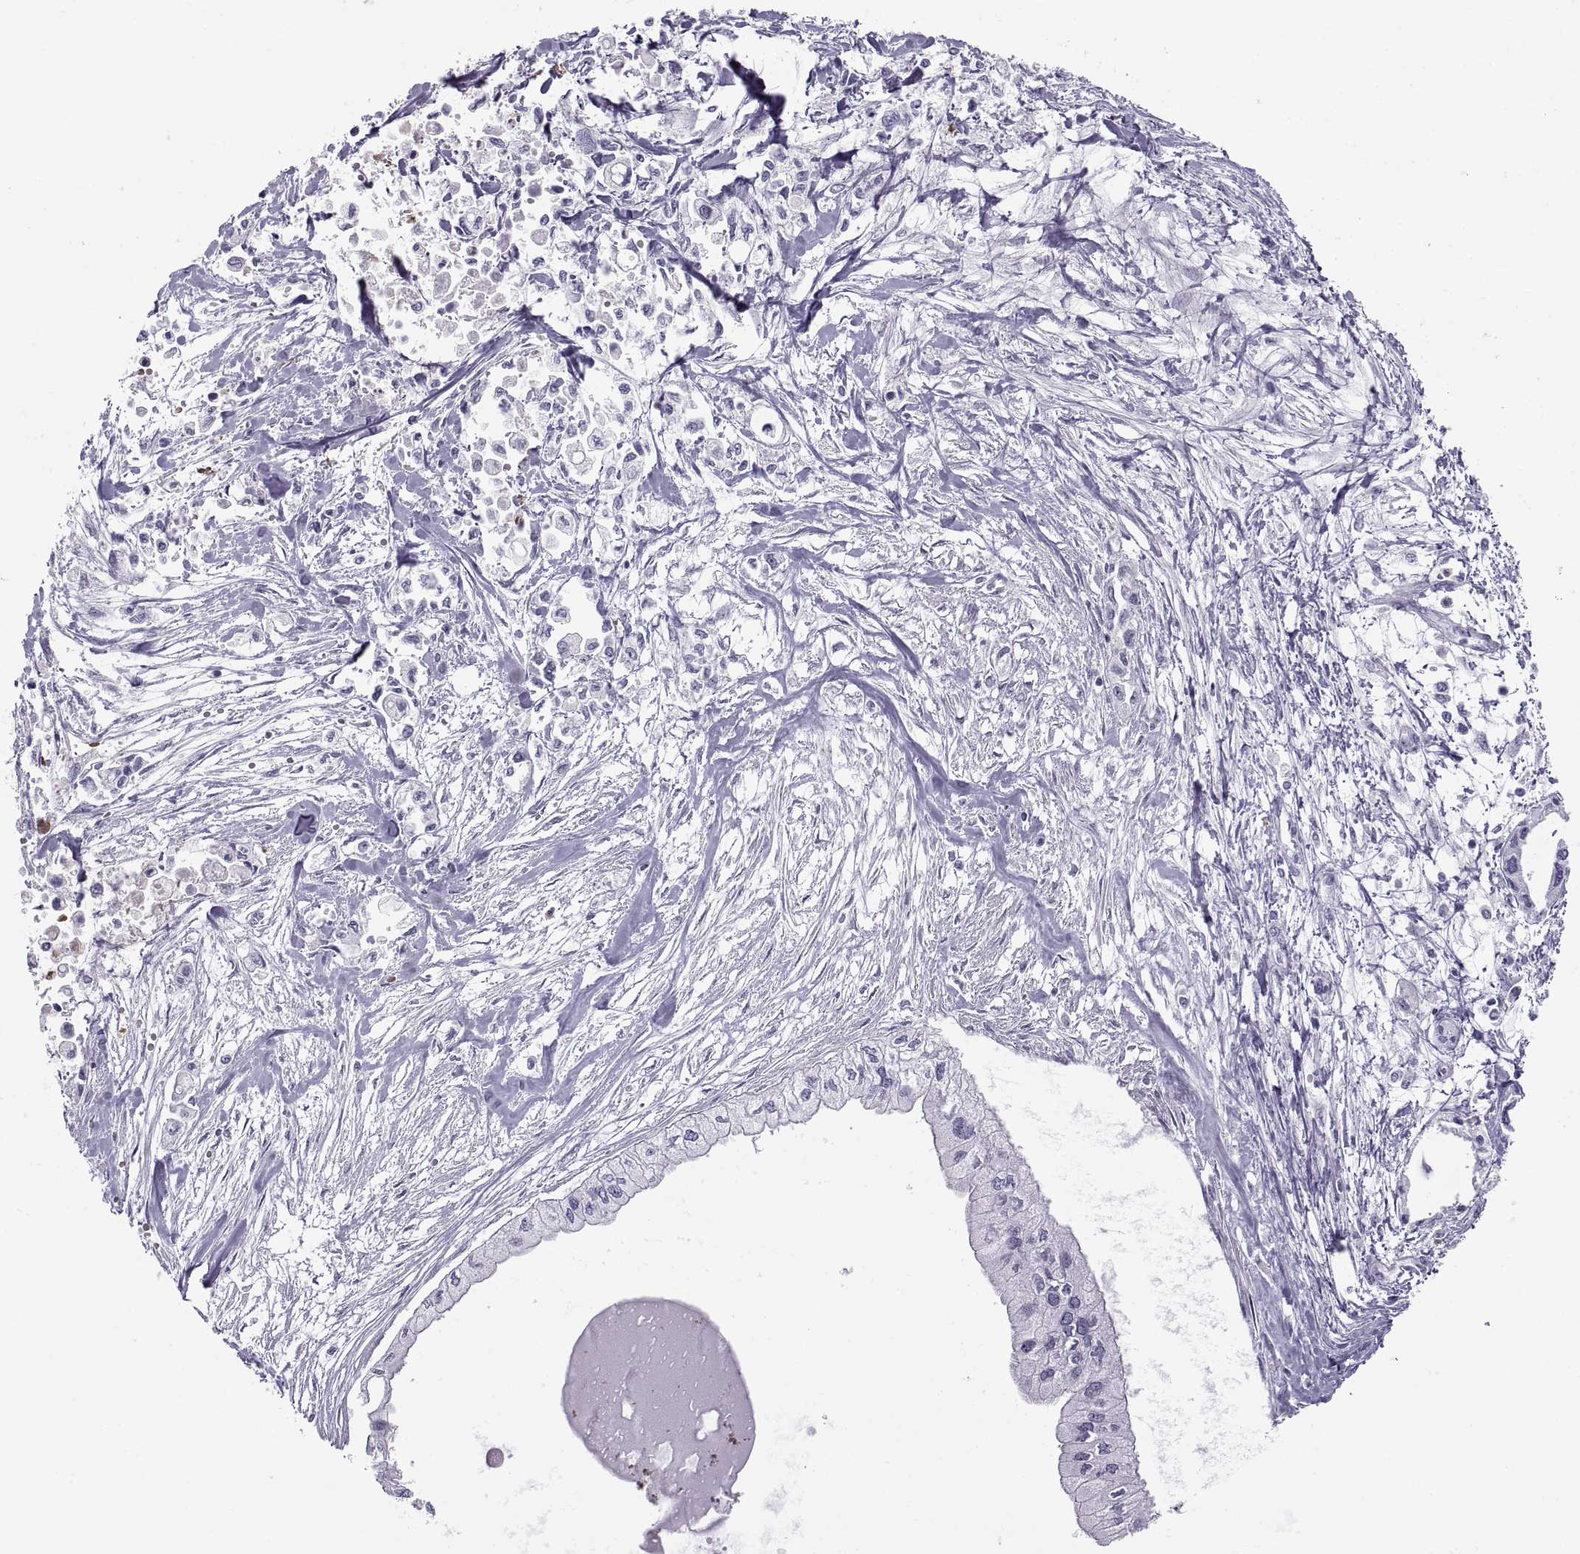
{"staining": {"intensity": "negative", "quantity": "none", "location": "none"}, "tissue": "pancreatic cancer", "cell_type": "Tumor cells", "image_type": "cancer", "snomed": [{"axis": "morphology", "description": "Adenocarcinoma, NOS"}, {"axis": "topography", "description": "Pancreas"}], "caption": "IHC of pancreatic cancer demonstrates no expression in tumor cells.", "gene": "C3orf22", "patient": {"sex": "female", "age": 61}}